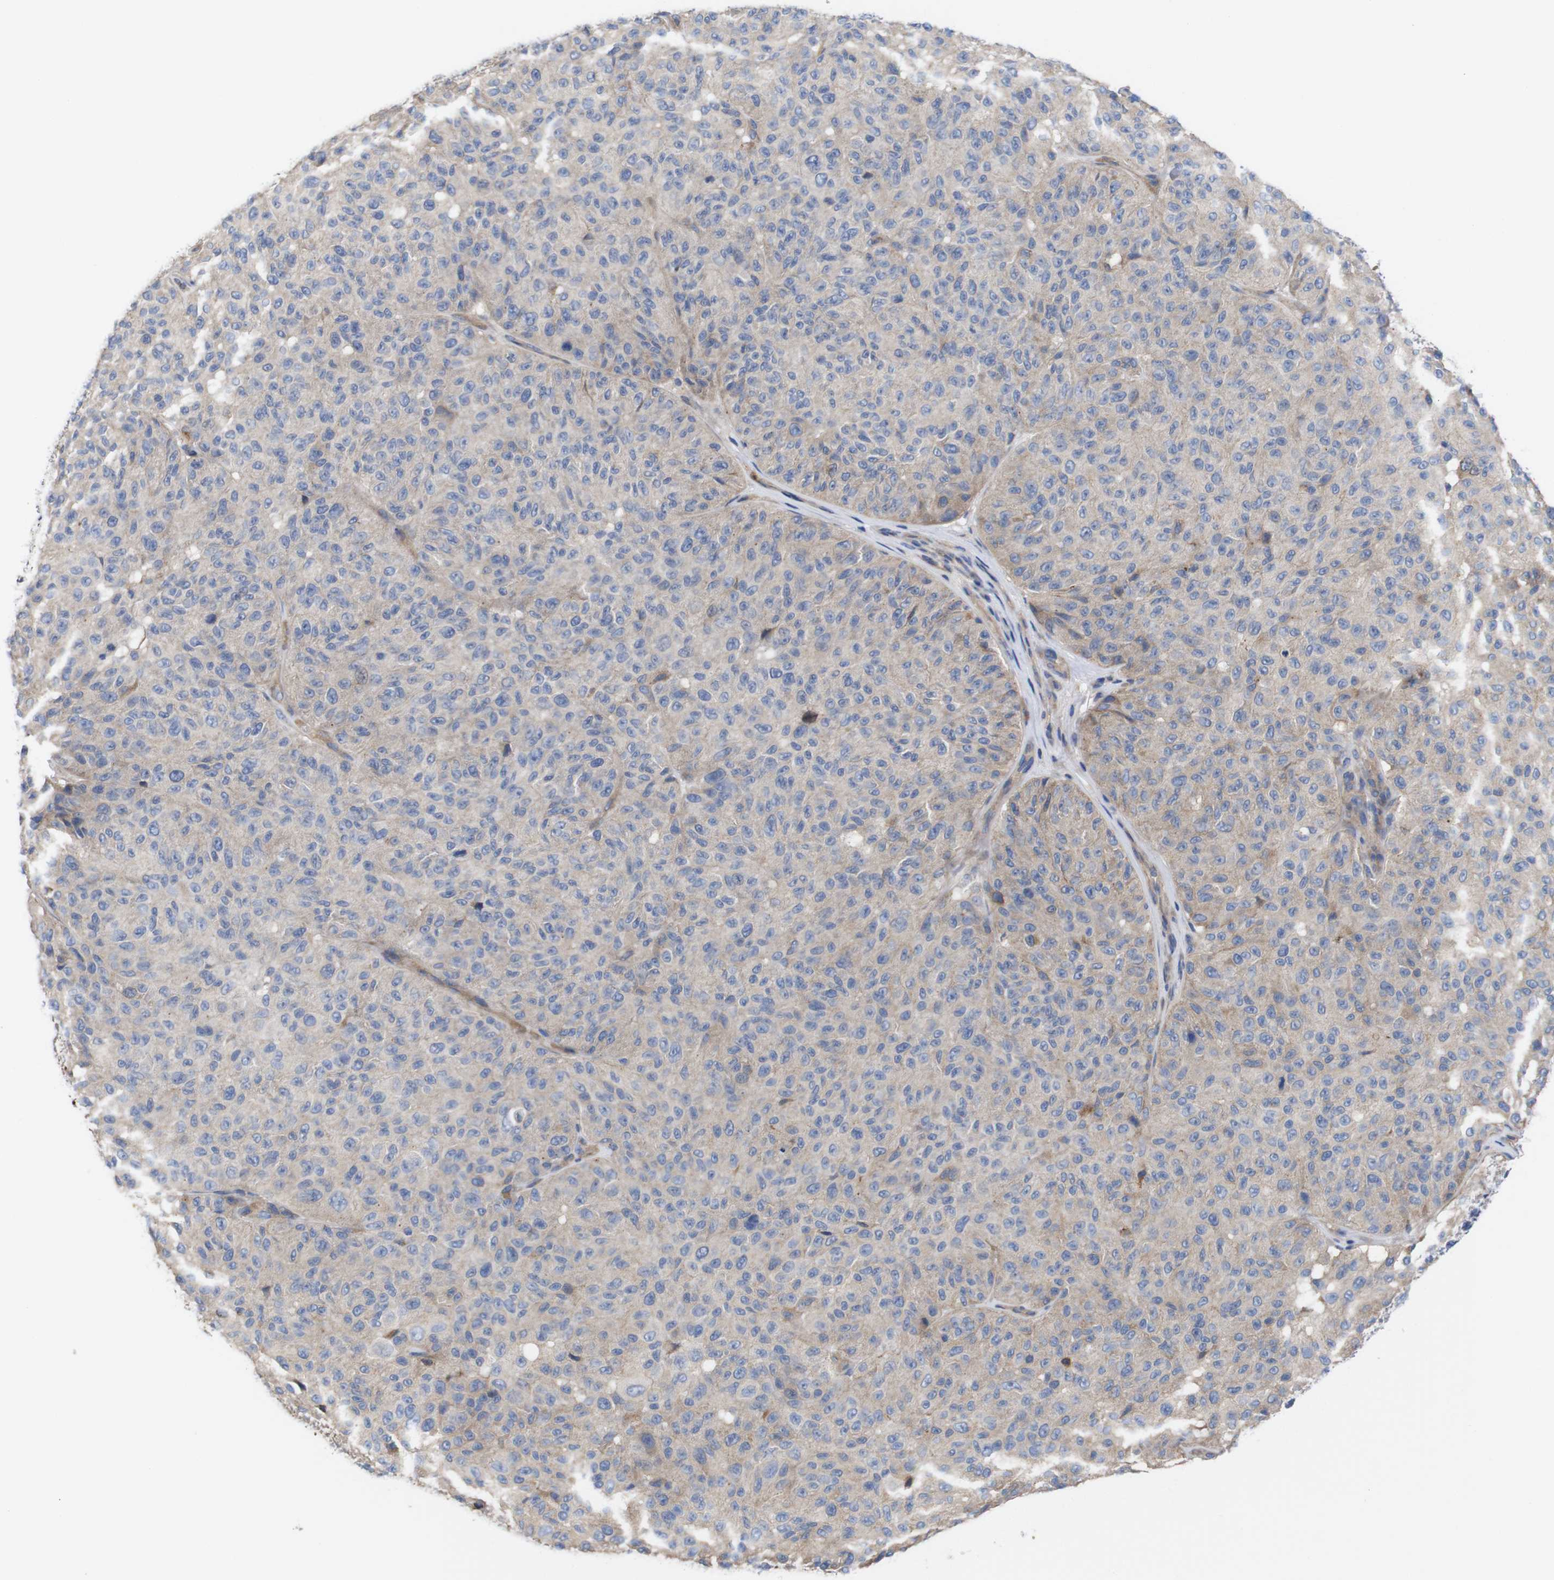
{"staining": {"intensity": "moderate", "quantity": "<25%", "location": "cytoplasmic/membranous"}, "tissue": "melanoma", "cell_type": "Tumor cells", "image_type": "cancer", "snomed": [{"axis": "morphology", "description": "Malignant melanoma, NOS"}, {"axis": "topography", "description": "Skin"}], "caption": "This photomicrograph demonstrates immunohistochemistry staining of human malignant melanoma, with low moderate cytoplasmic/membranous staining in approximately <25% of tumor cells.", "gene": "USH1C", "patient": {"sex": "female", "age": 46}}